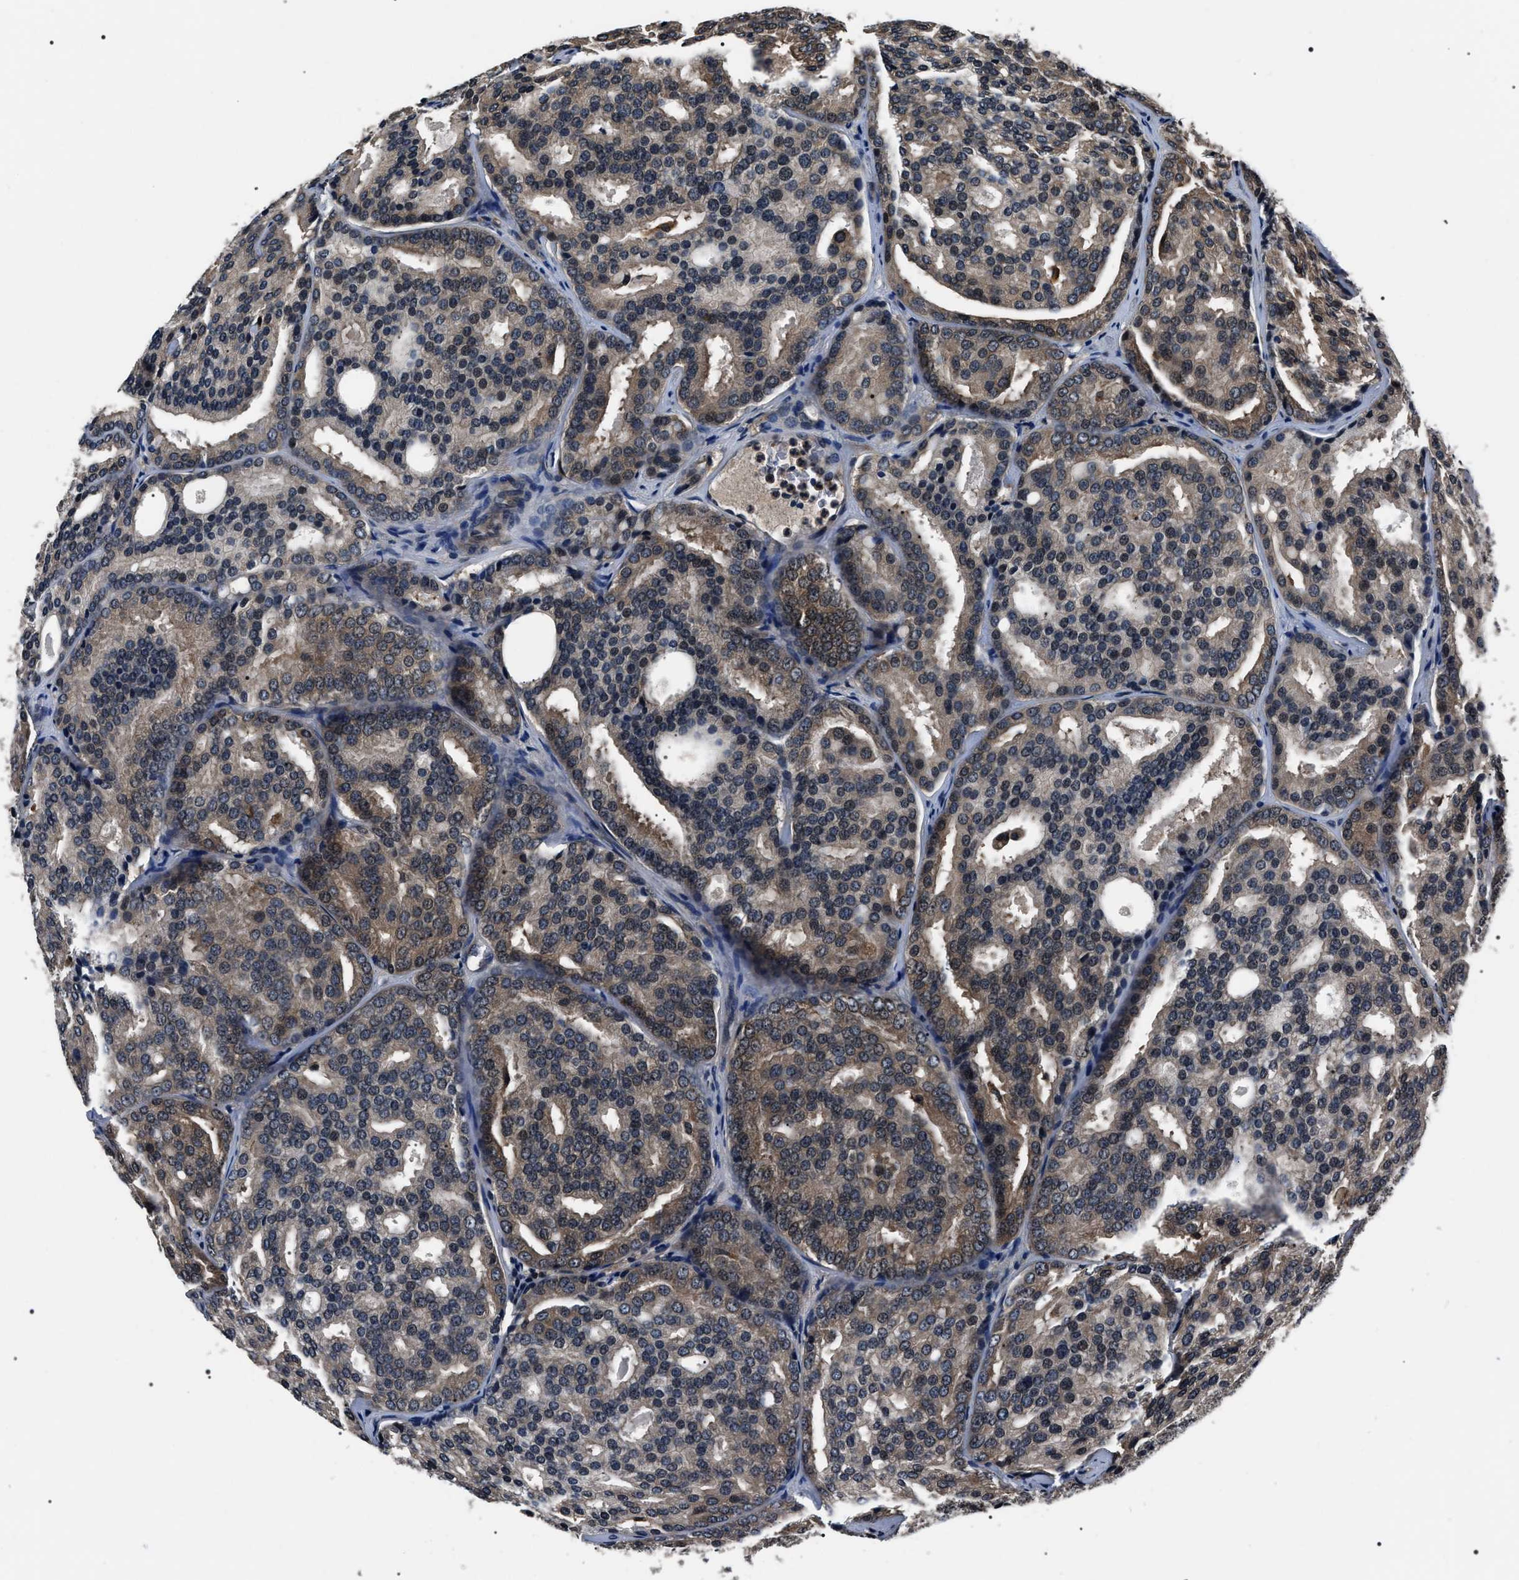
{"staining": {"intensity": "weak", "quantity": ">75%", "location": "cytoplasmic/membranous,nuclear"}, "tissue": "prostate cancer", "cell_type": "Tumor cells", "image_type": "cancer", "snomed": [{"axis": "morphology", "description": "Adenocarcinoma, High grade"}, {"axis": "topography", "description": "Prostate"}], "caption": "A brown stain shows weak cytoplasmic/membranous and nuclear staining of a protein in human prostate cancer tumor cells.", "gene": "SIPA1", "patient": {"sex": "male", "age": 64}}